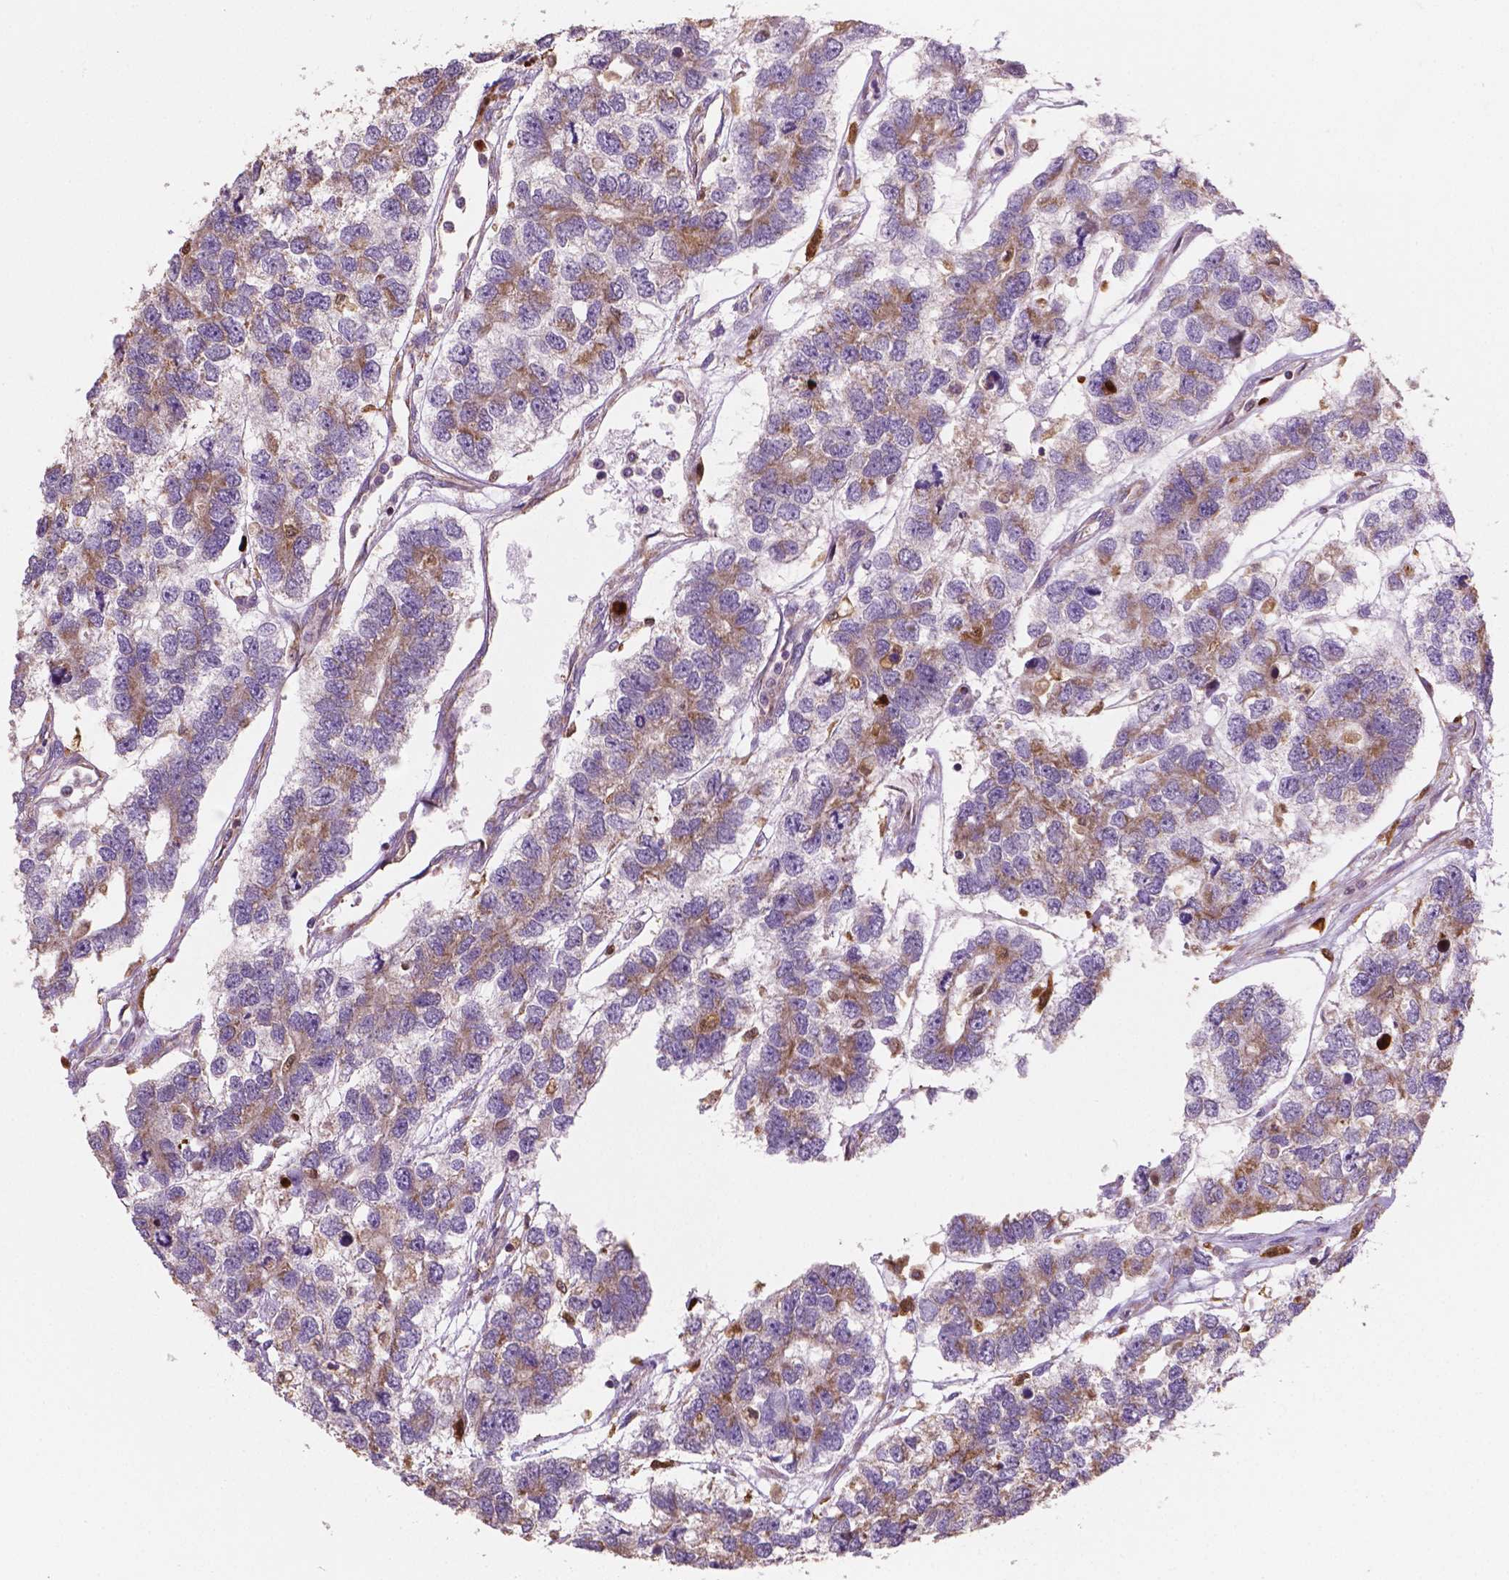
{"staining": {"intensity": "moderate", "quantity": "25%-75%", "location": "cytoplasmic/membranous"}, "tissue": "testis cancer", "cell_type": "Tumor cells", "image_type": "cancer", "snomed": [{"axis": "morphology", "description": "Seminoma, NOS"}, {"axis": "topography", "description": "Testis"}], "caption": "Tumor cells reveal medium levels of moderate cytoplasmic/membranous expression in approximately 25%-75% of cells in testis seminoma.", "gene": "TCAF1", "patient": {"sex": "male", "age": 52}}